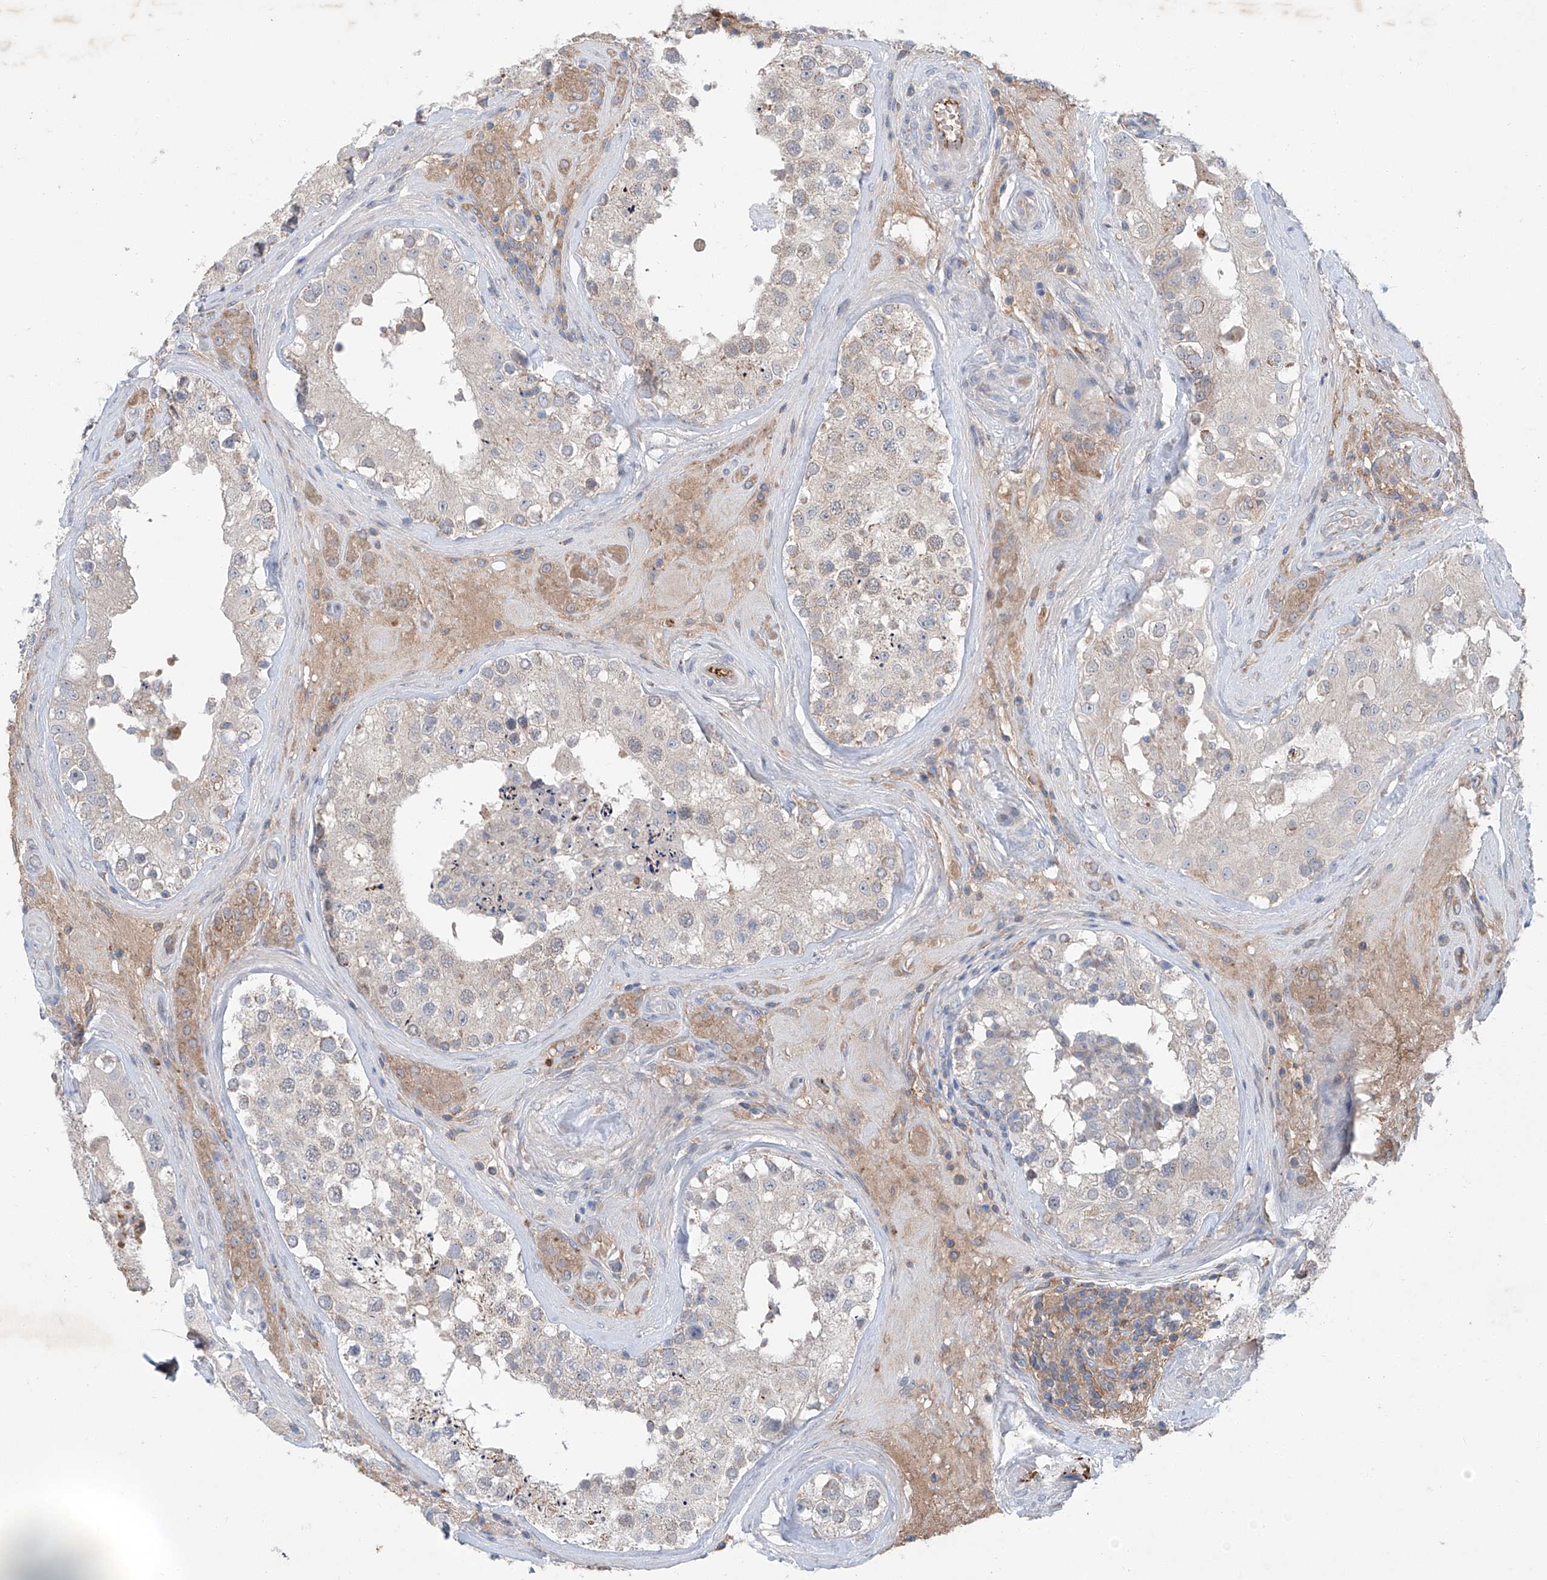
{"staining": {"intensity": "weak", "quantity": "25%-75%", "location": "cytoplasmic/membranous"}, "tissue": "testis", "cell_type": "Cells in seminiferous ducts", "image_type": "normal", "snomed": [{"axis": "morphology", "description": "Normal tissue, NOS"}, {"axis": "topography", "description": "Testis"}], "caption": "Immunohistochemistry (IHC) micrograph of benign testis stained for a protein (brown), which demonstrates low levels of weak cytoplasmic/membranous staining in about 25%-75% of cells in seminiferous ducts.", "gene": "SIX4", "patient": {"sex": "male", "age": 46}}